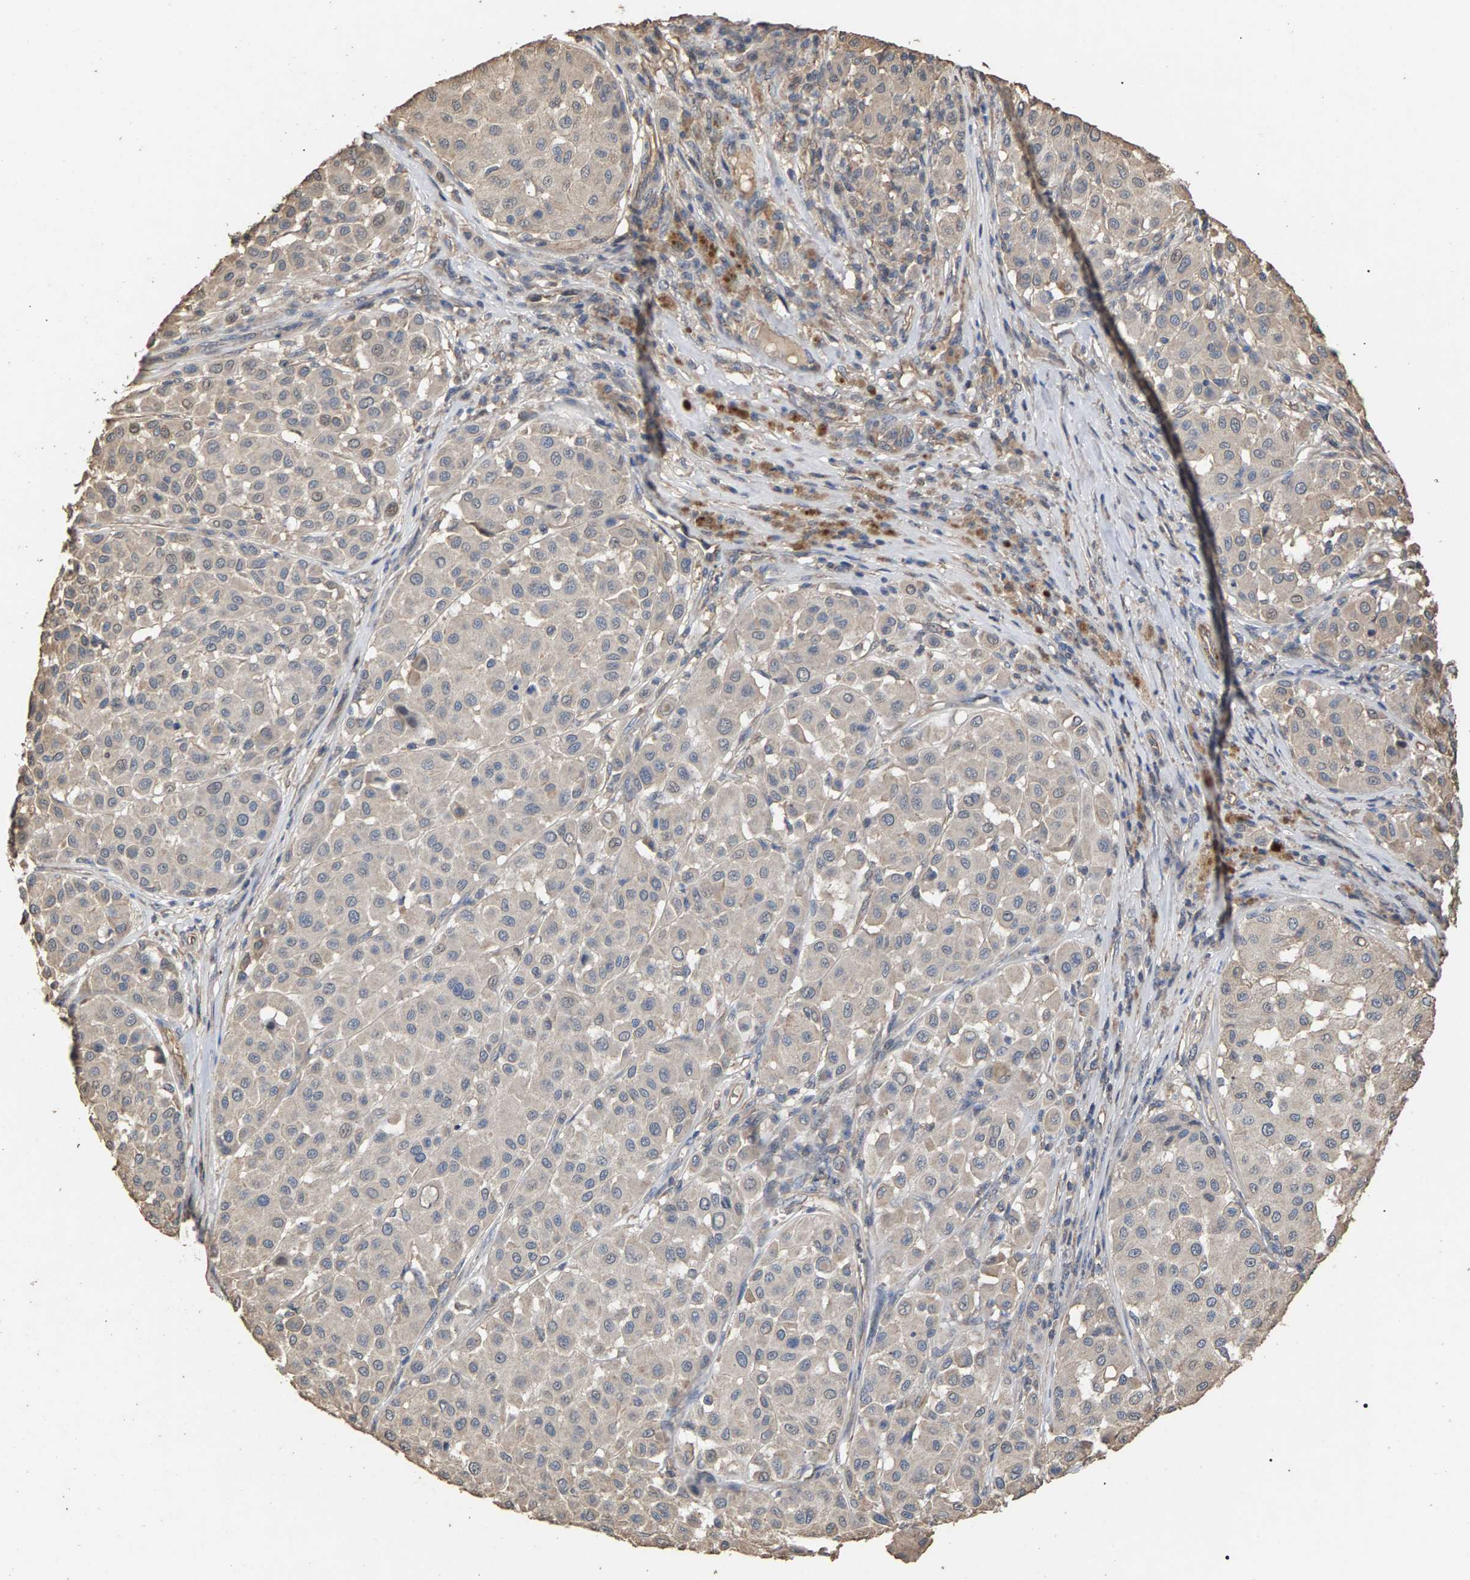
{"staining": {"intensity": "negative", "quantity": "none", "location": "none"}, "tissue": "melanoma", "cell_type": "Tumor cells", "image_type": "cancer", "snomed": [{"axis": "morphology", "description": "Malignant melanoma, Metastatic site"}, {"axis": "topography", "description": "Soft tissue"}], "caption": "The micrograph displays no staining of tumor cells in malignant melanoma (metastatic site). Nuclei are stained in blue.", "gene": "HTRA3", "patient": {"sex": "male", "age": 41}}